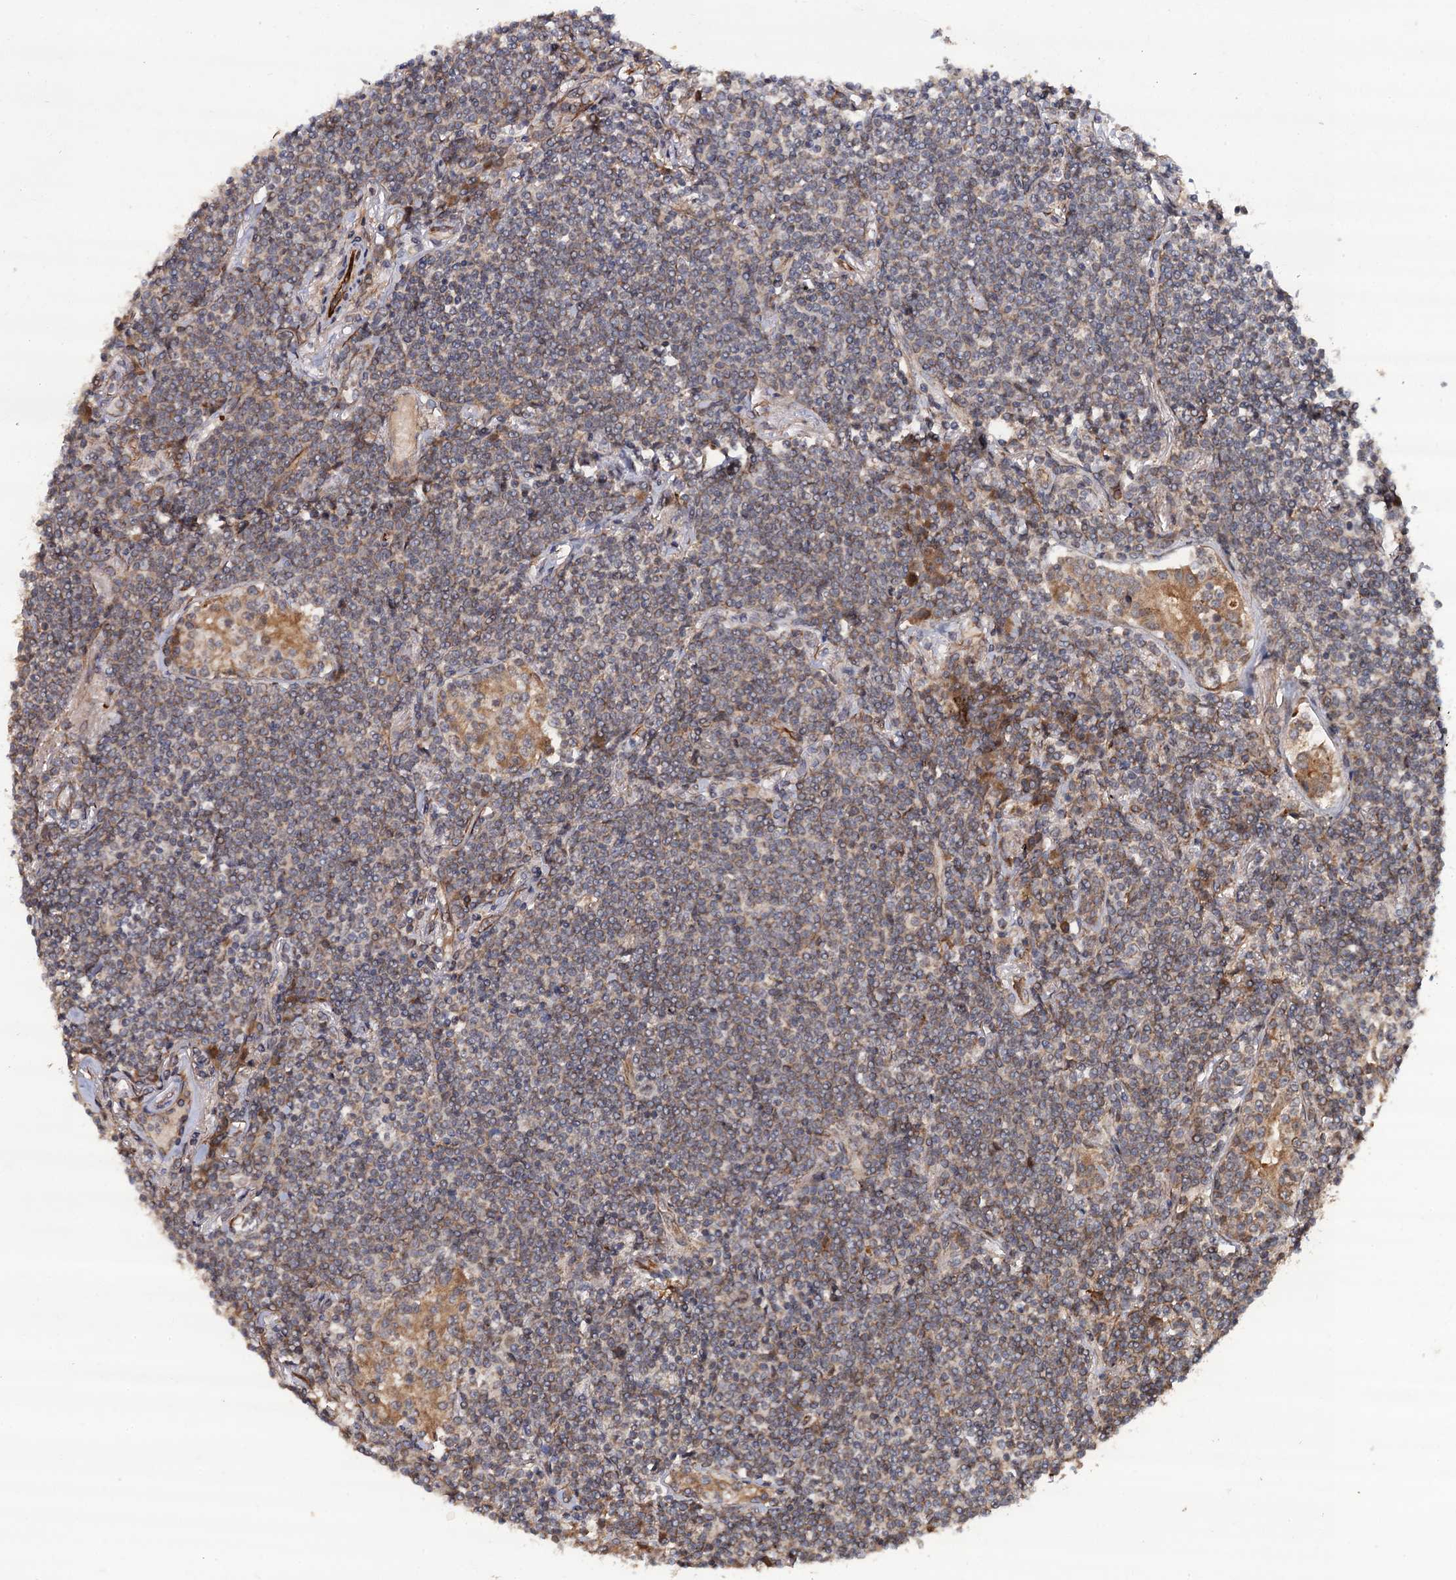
{"staining": {"intensity": "weak", "quantity": ">75%", "location": "cytoplasmic/membranous"}, "tissue": "lymphoma", "cell_type": "Tumor cells", "image_type": "cancer", "snomed": [{"axis": "morphology", "description": "Malignant lymphoma, non-Hodgkin's type, Low grade"}, {"axis": "topography", "description": "Lung"}], "caption": "An immunohistochemistry (IHC) photomicrograph of neoplastic tissue is shown. Protein staining in brown highlights weak cytoplasmic/membranous positivity in lymphoma within tumor cells.", "gene": "FSIP1", "patient": {"sex": "female", "age": 71}}